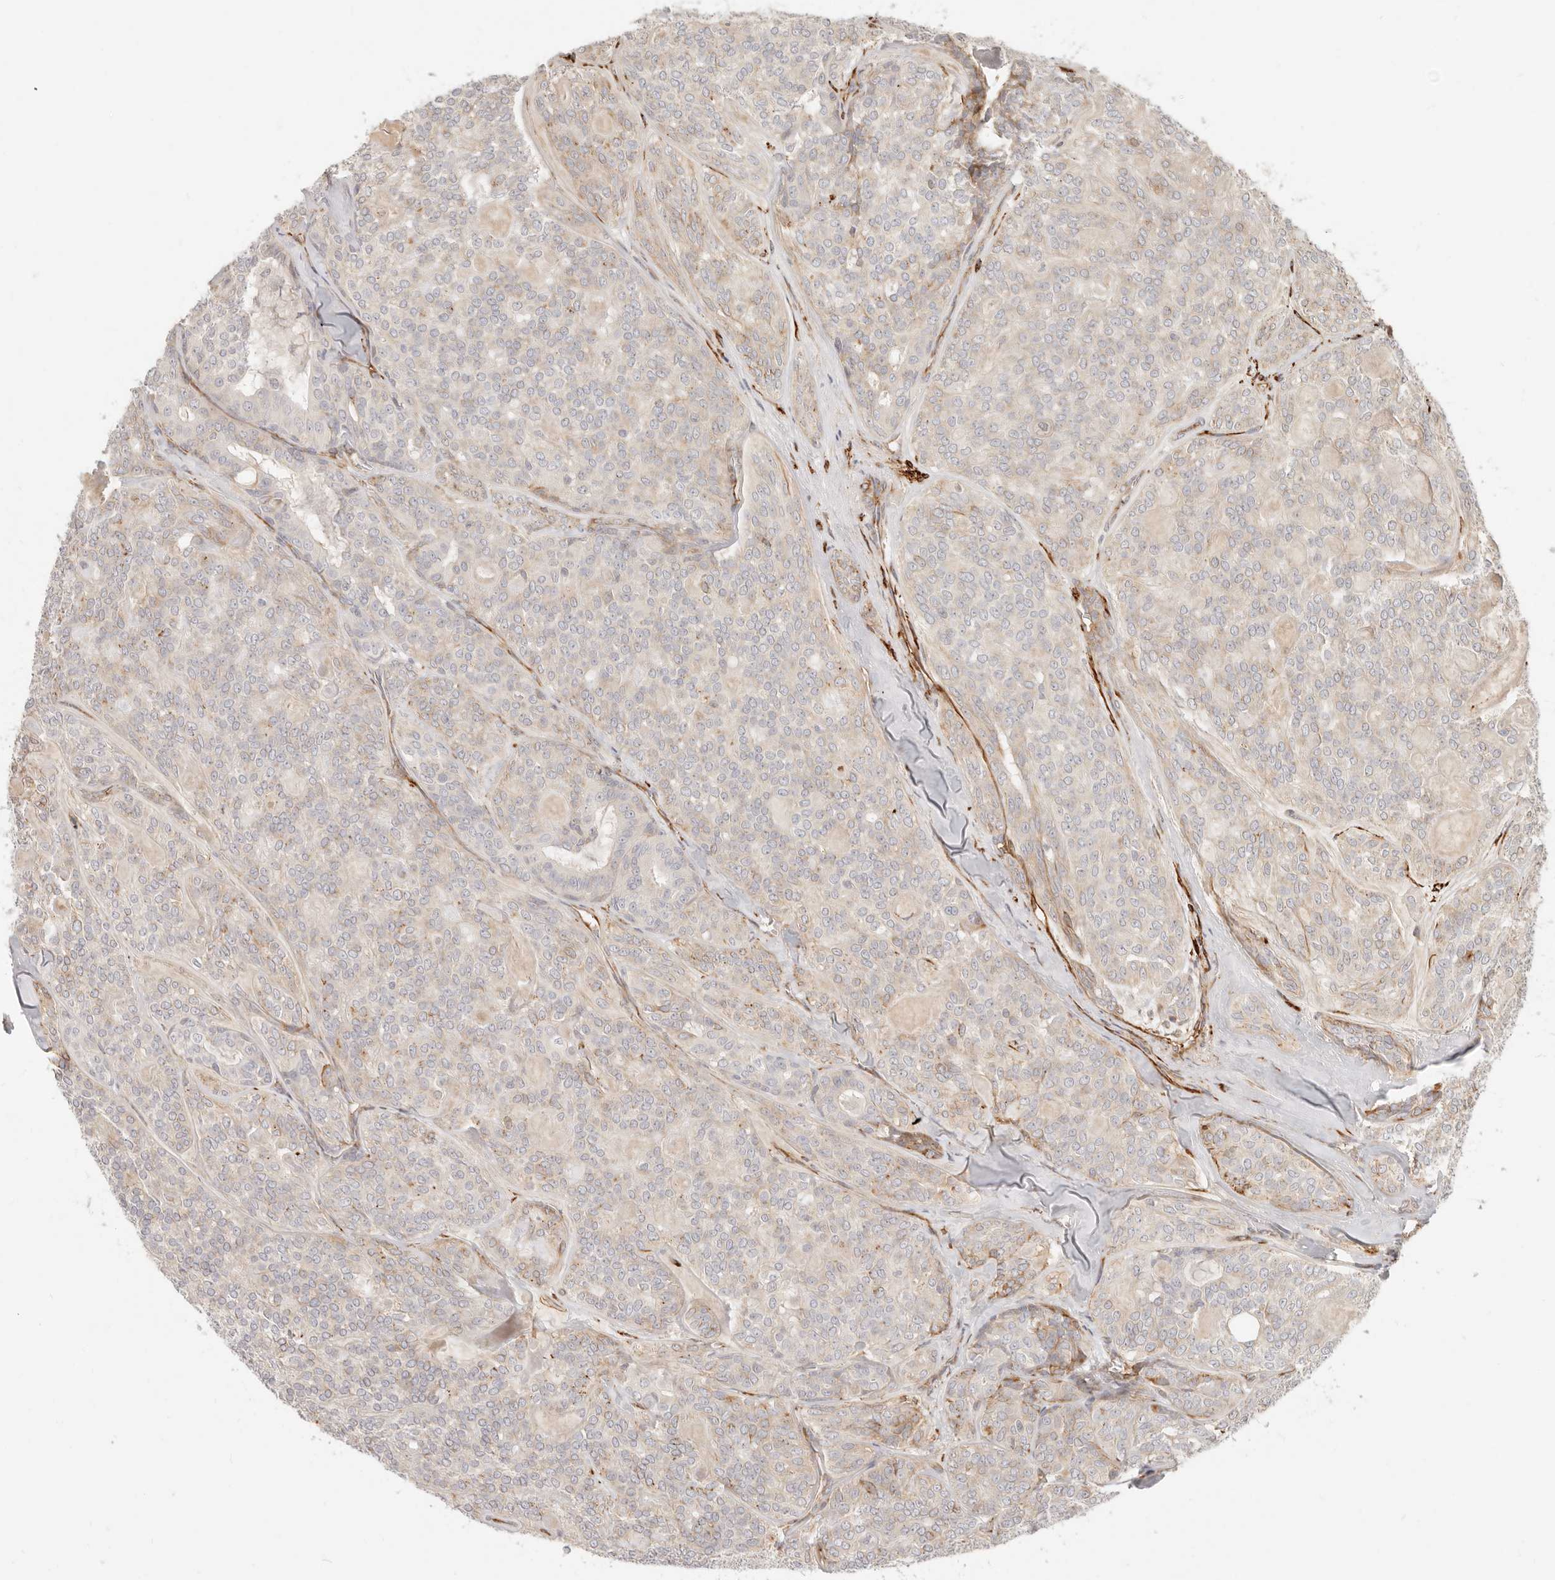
{"staining": {"intensity": "moderate", "quantity": "<25%", "location": "cytoplasmic/membranous"}, "tissue": "head and neck cancer", "cell_type": "Tumor cells", "image_type": "cancer", "snomed": [{"axis": "morphology", "description": "Adenocarcinoma, NOS"}, {"axis": "topography", "description": "Head-Neck"}], "caption": "This is a photomicrograph of IHC staining of head and neck adenocarcinoma, which shows moderate expression in the cytoplasmic/membranous of tumor cells.", "gene": "SASS6", "patient": {"sex": "male", "age": 66}}